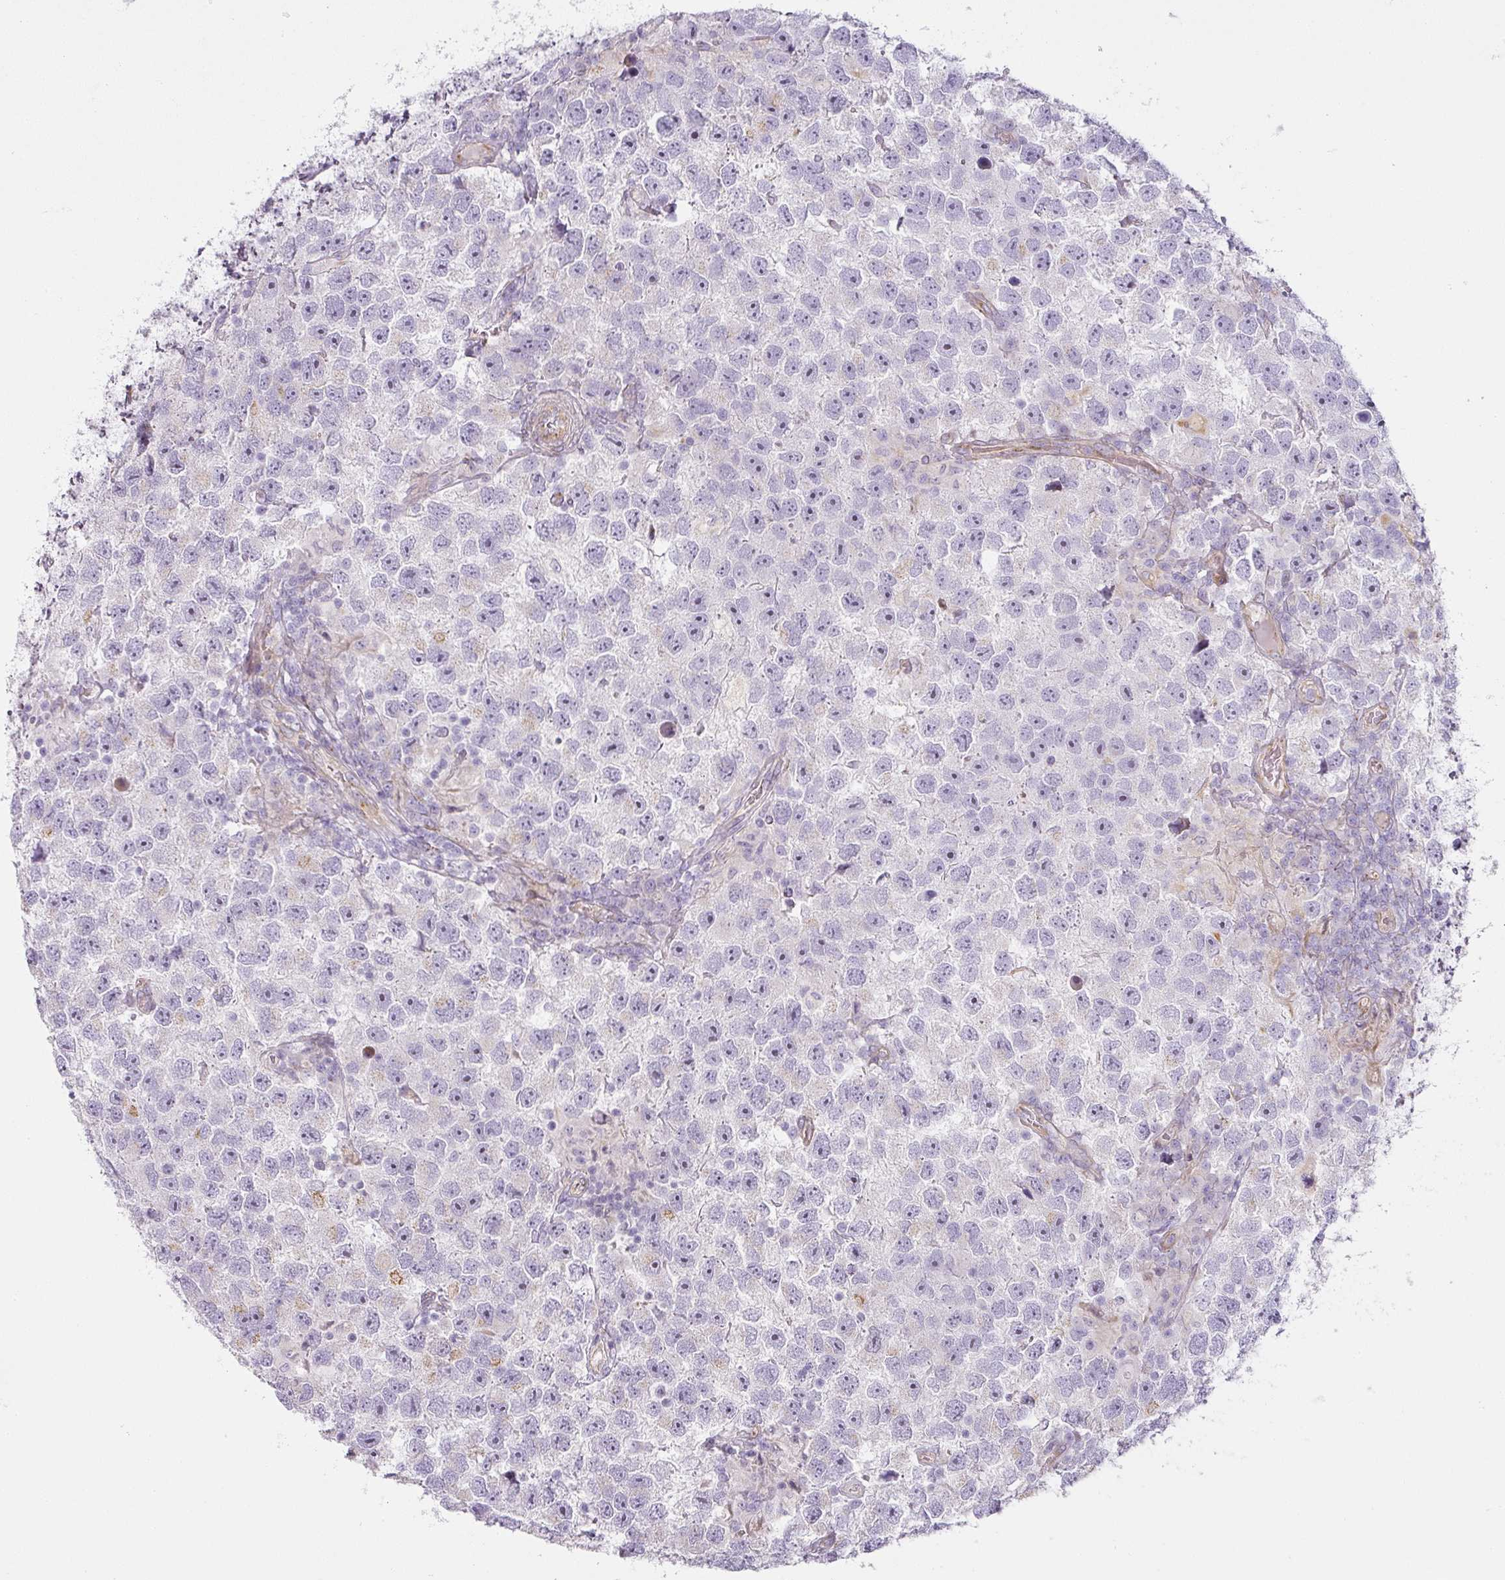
{"staining": {"intensity": "weak", "quantity": "<25%", "location": "cytoplasmic/membranous"}, "tissue": "testis cancer", "cell_type": "Tumor cells", "image_type": "cancer", "snomed": [{"axis": "morphology", "description": "Seminoma, NOS"}, {"axis": "topography", "description": "Testis"}], "caption": "The histopathology image displays no staining of tumor cells in testis seminoma.", "gene": "ATP8B2", "patient": {"sex": "male", "age": 26}}